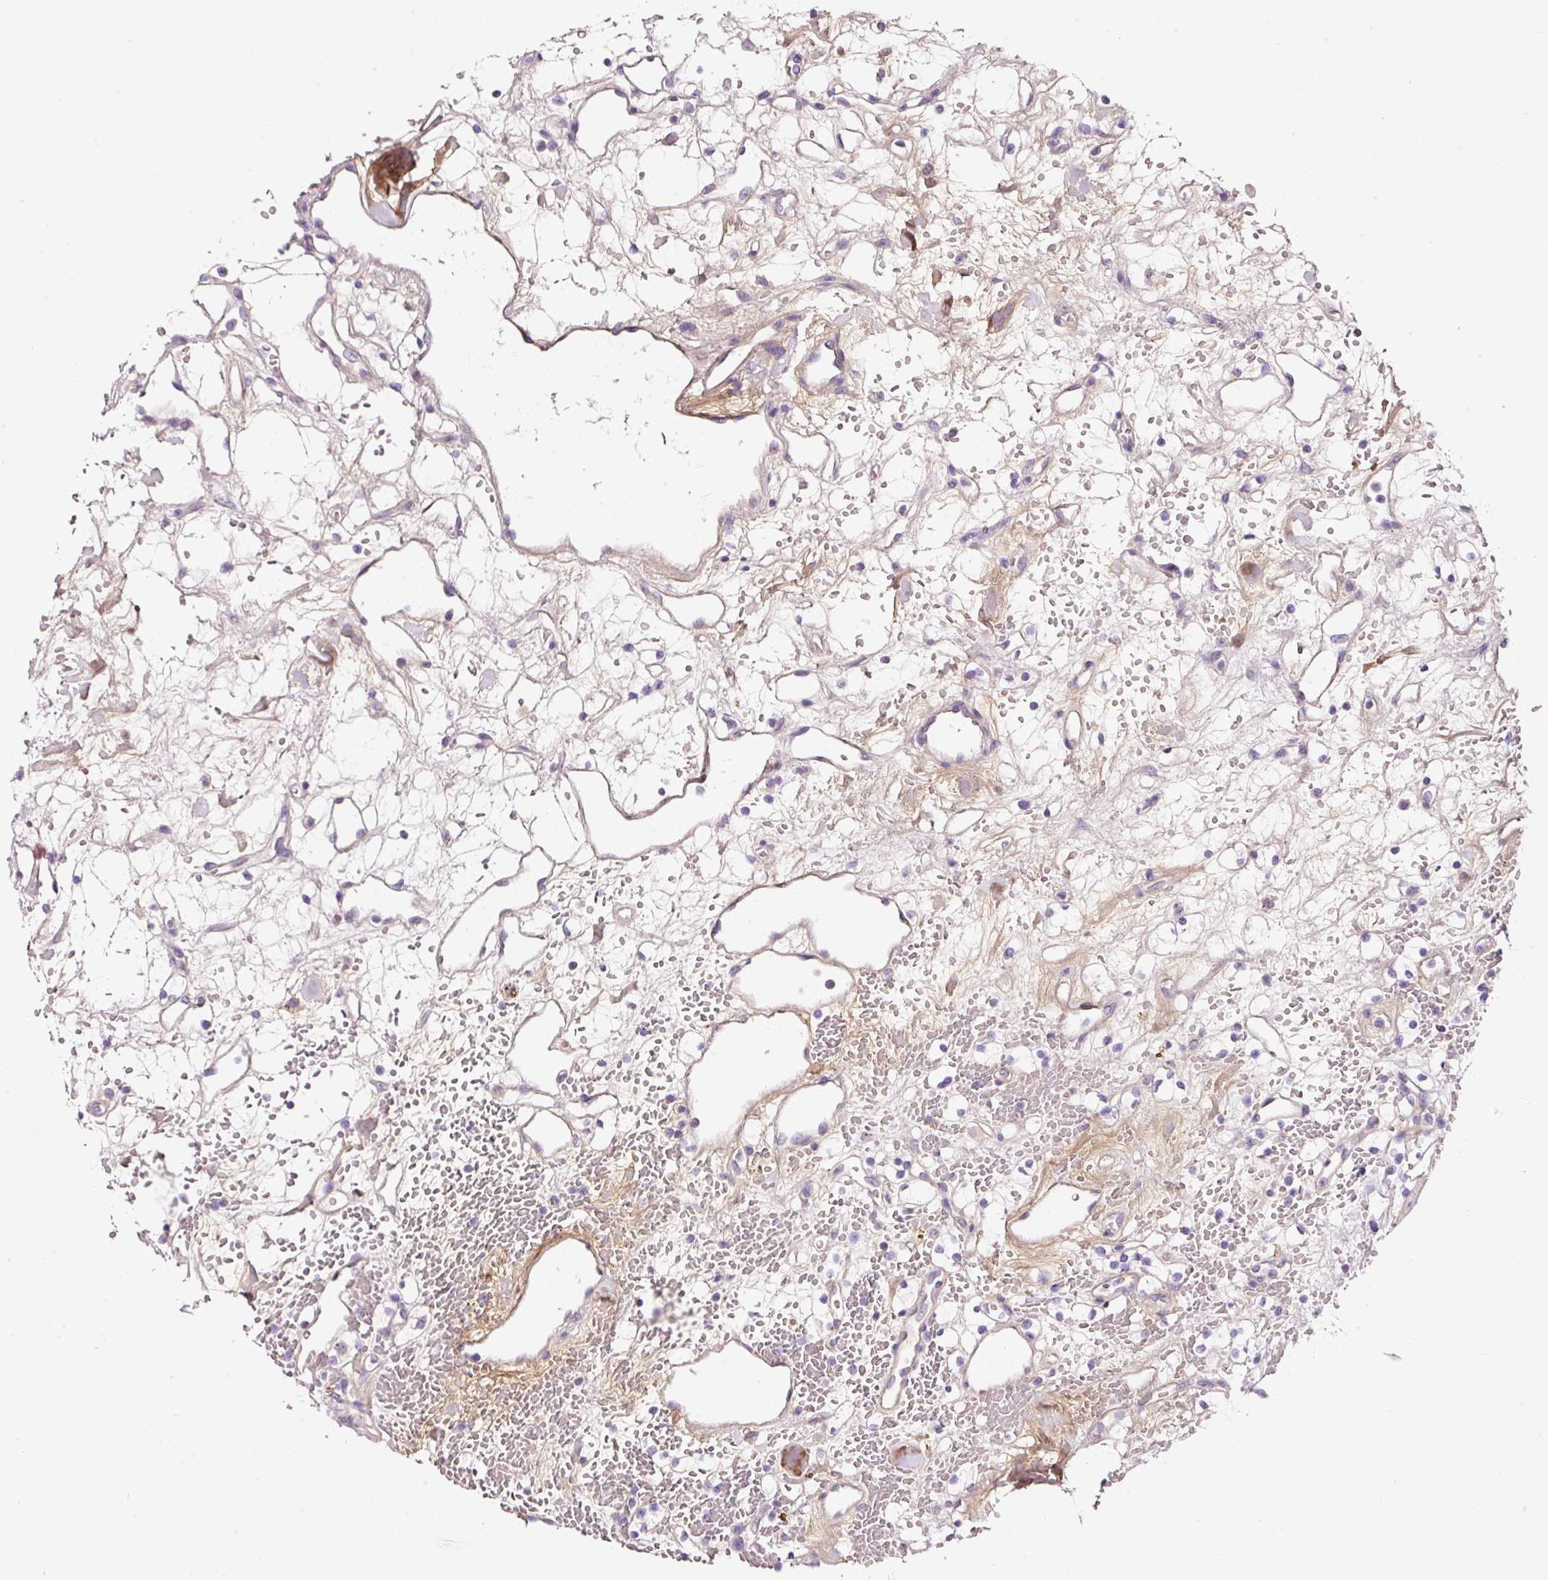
{"staining": {"intensity": "negative", "quantity": "none", "location": "none"}, "tissue": "renal cancer", "cell_type": "Tumor cells", "image_type": "cancer", "snomed": [{"axis": "morphology", "description": "Adenocarcinoma, NOS"}, {"axis": "topography", "description": "Kidney"}], "caption": "IHC photomicrograph of neoplastic tissue: renal cancer stained with DAB shows no significant protein staining in tumor cells. (DAB (3,3'-diaminobenzidine) immunohistochemistry visualized using brightfield microscopy, high magnification).", "gene": "SOS2", "patient": {"sex": "female", "age": 60}}